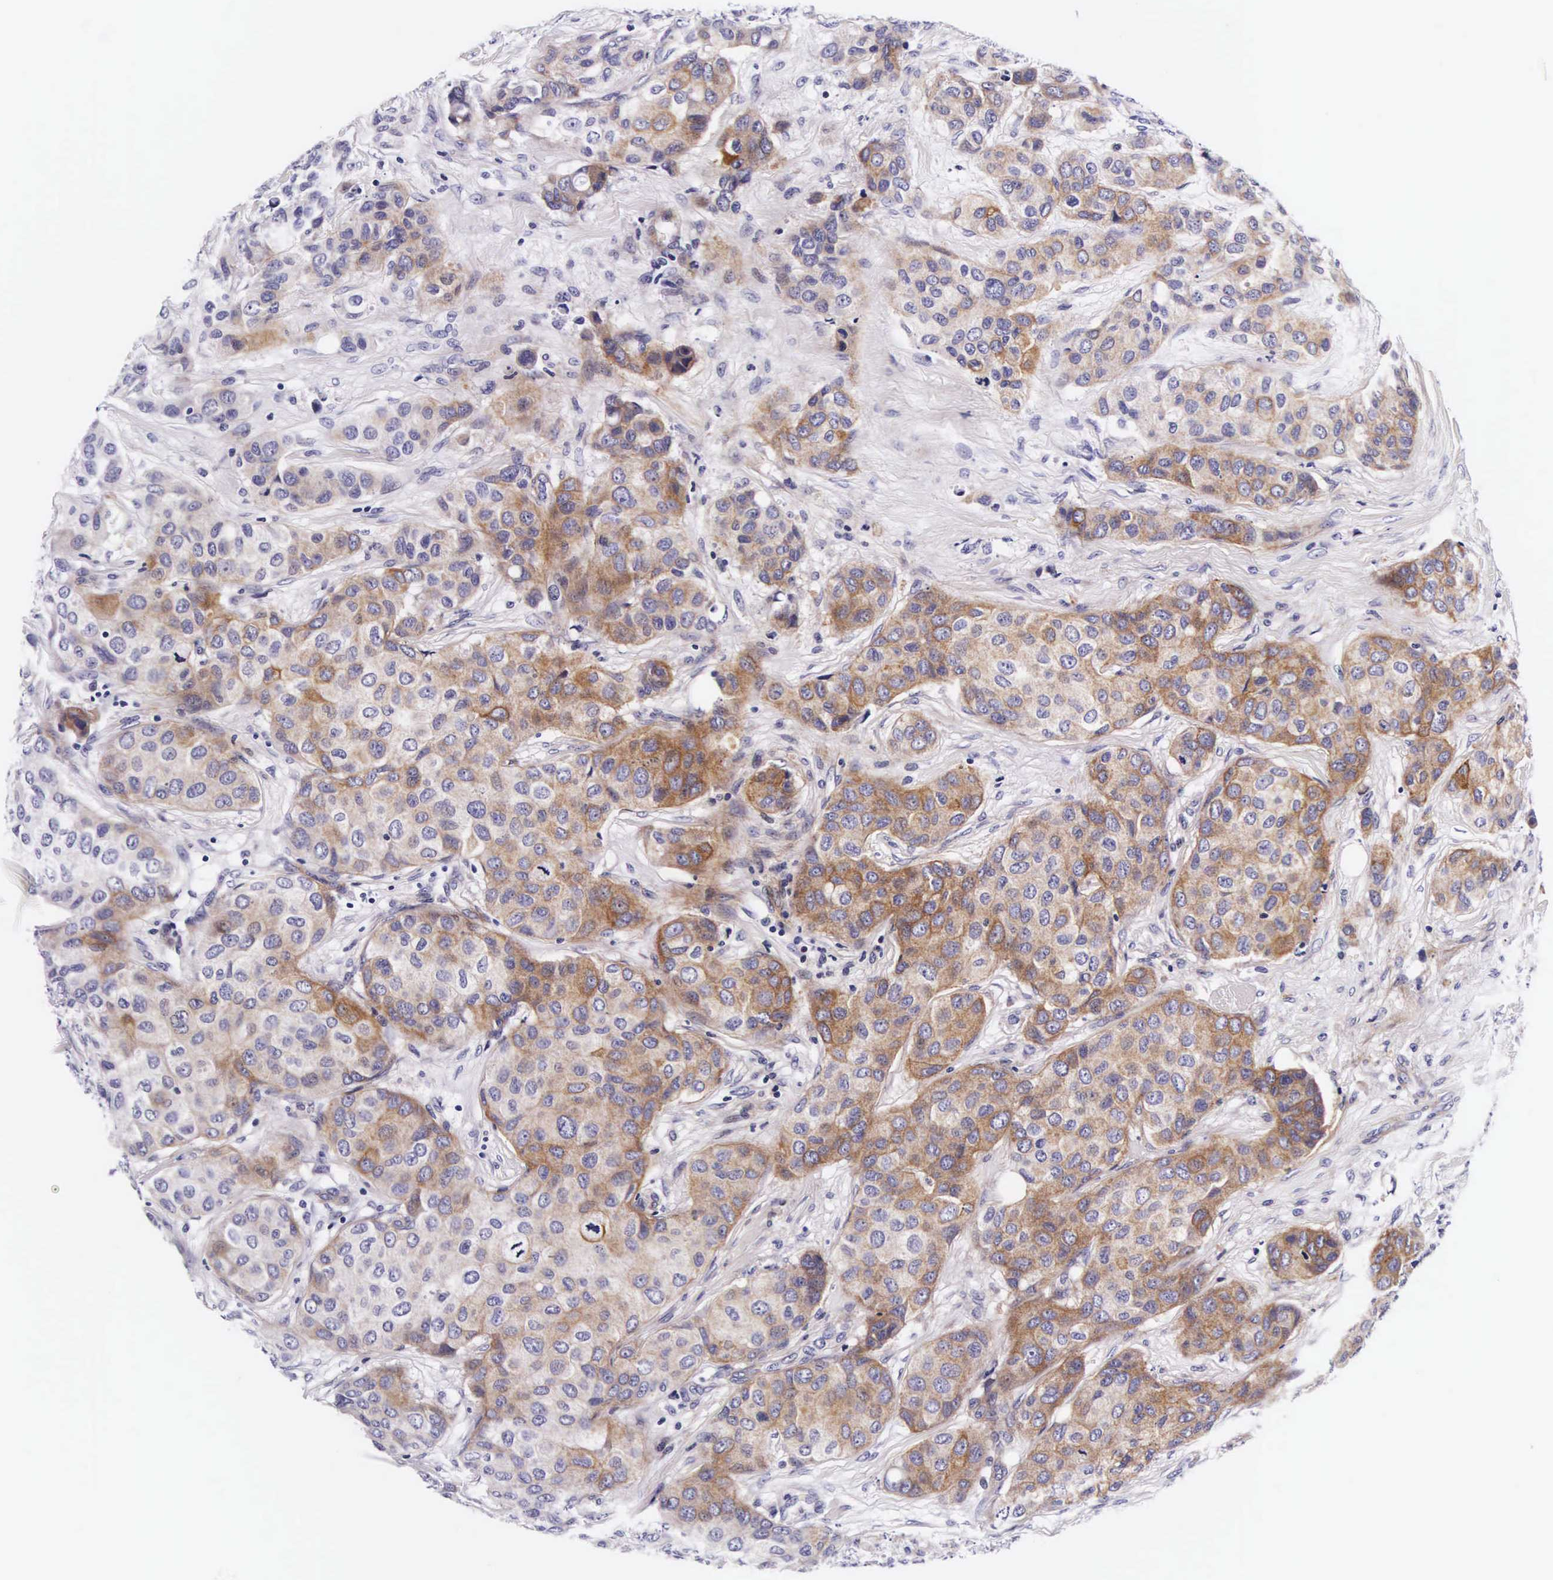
{"staining": {"intensity": "moderate", "quantity": "25%-75%", "location": "cytoplasmic/membranous"}, "tissue": "breast cancer", "cell_type": "Tumor cells", "image_type": "cancer", "snomed": [{"axis": "morphology", "description": "Duct carcinoma"}, {"axis": "topography", "description": "Breast"}], "caption": "A high-resolution micrograph shows IHC staining of breast cancer, which demonstrates moderate cytoplasmic/membranous expression in about 25%-75% of tumor cells.", "gene": "UPRT", "patient": {"sex": "female", "age": 68}}